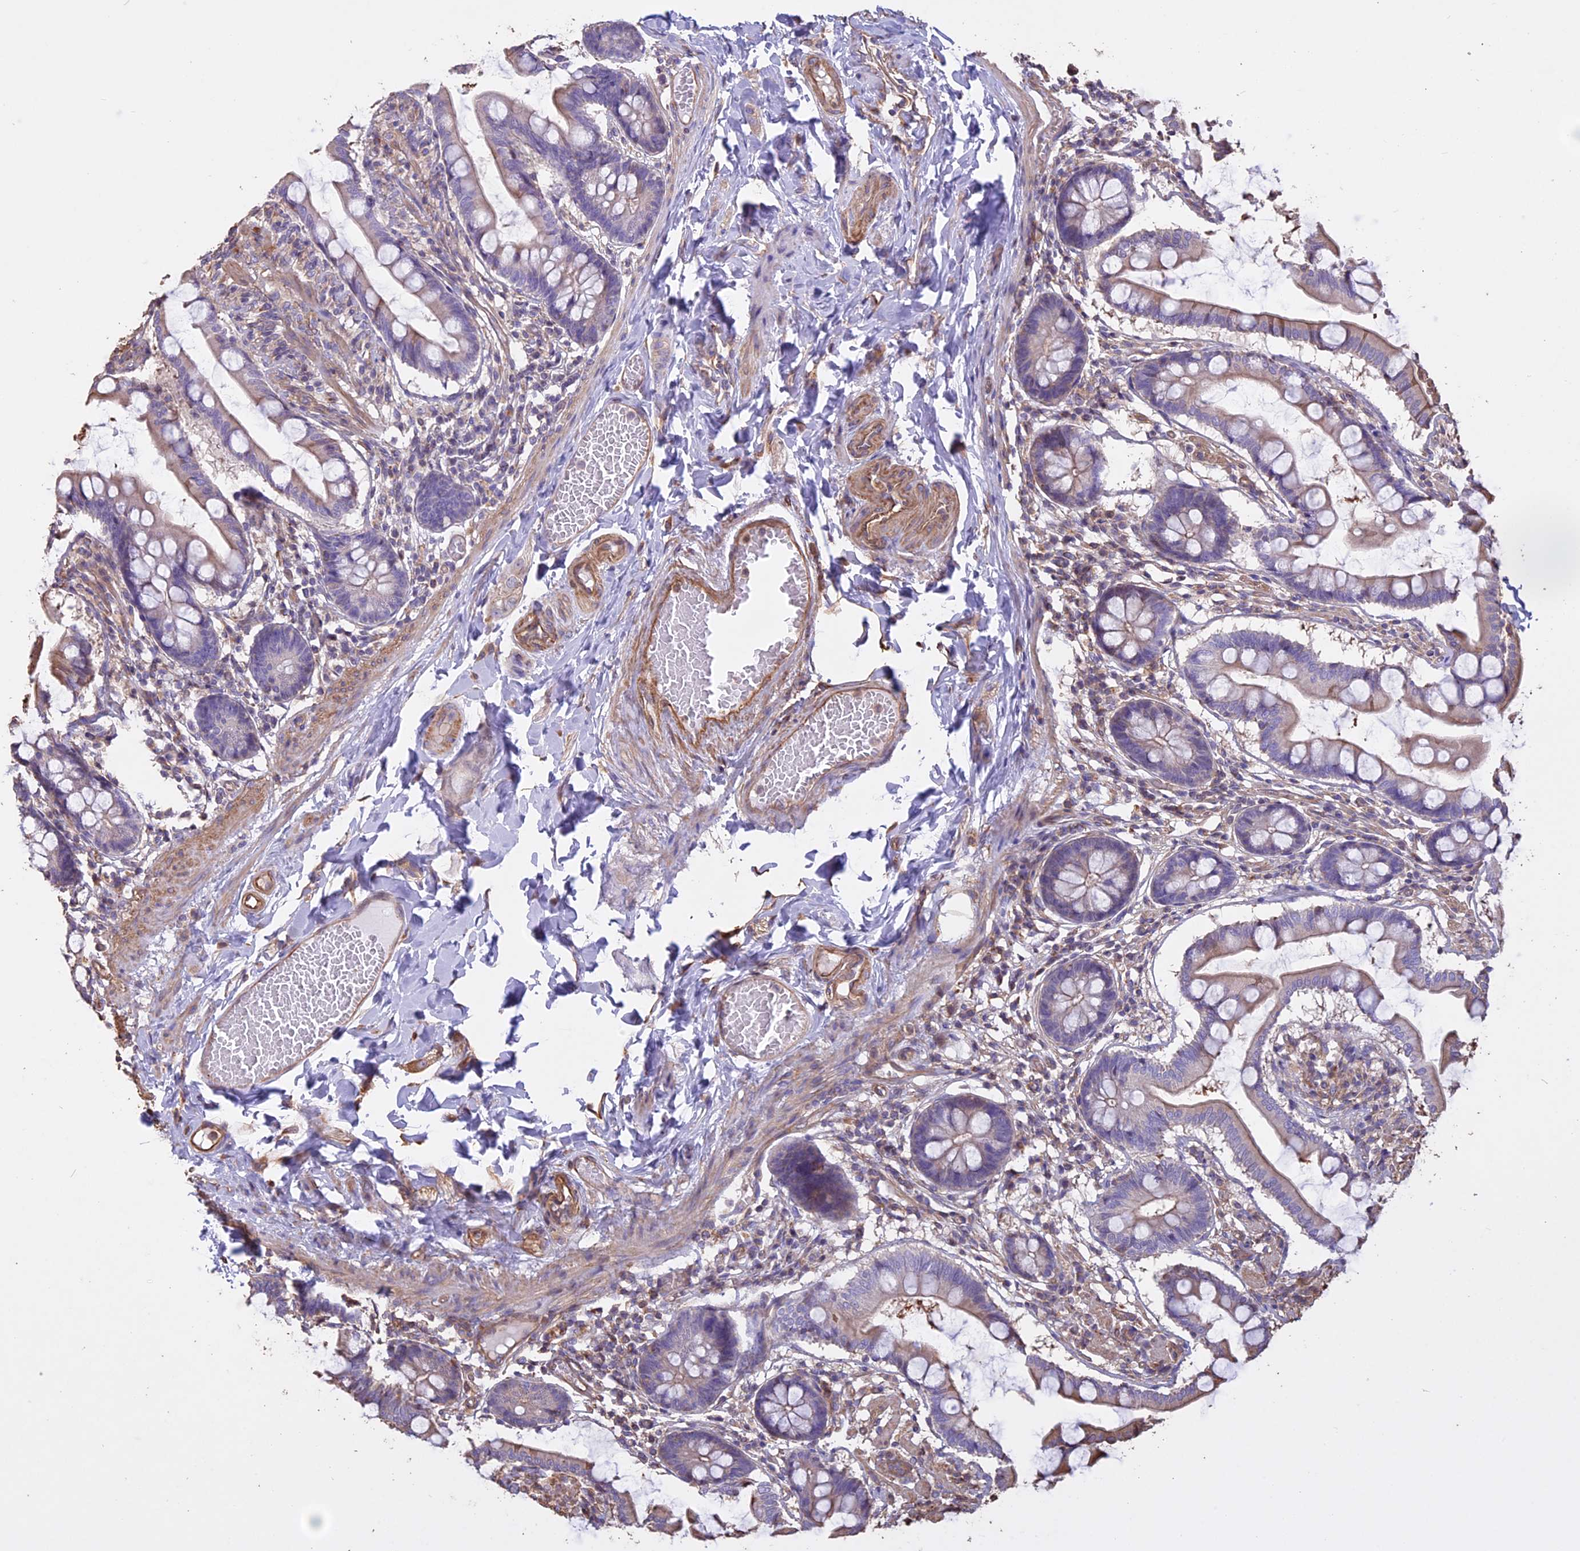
{"staining": {"intensity": "weak", "quantity": "25%-75%", "location": "cytoplasmic/membranous"}, "tissue": "small intestine", "cell_type": "Glandular cells", "image_type": "normal", "snomed": [{"axis": "morphology", "description": "Normal tissue, NOS"}, {"axis": "topography", "description": "Small intestine"}], "caption": "This micrograph exhibits immunohistochemistry (IHC) staining of normal human small intestine, with low weak cytoplasmic/membranous staining in about 25%-75% of glandular cells.", "gene": "CCDC148", "patient": {"sex": "male", "age": 41}}